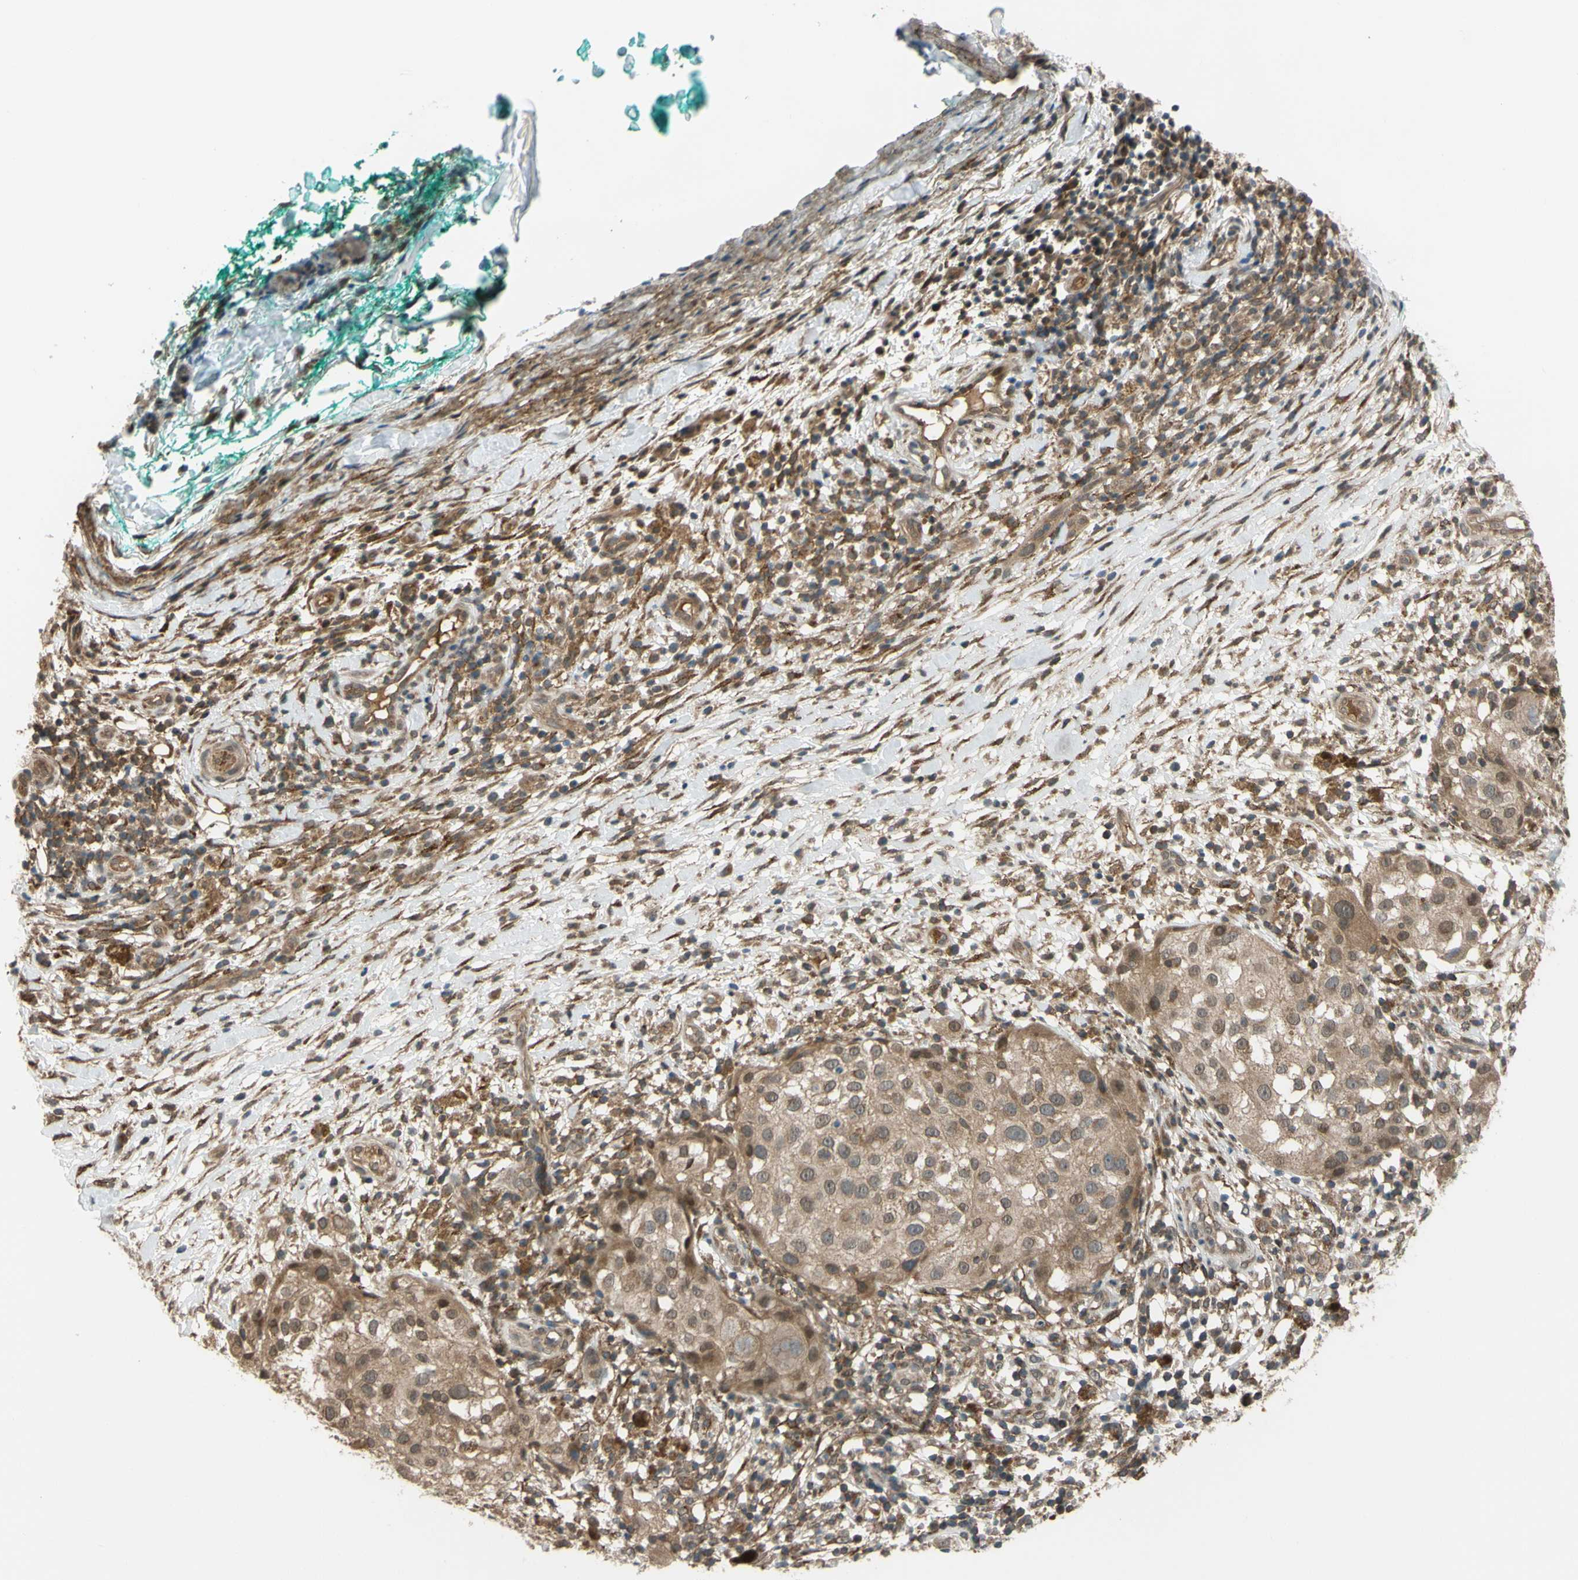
{"staining": {"intensity": "weak", "quantity": ">75%", "location": "cytoplasmic/membranous,nuclear"}, "tissue": "melanoma", "cell_type": "Tumor cells", "image_type": "cancer", "snomed": [{"axis": "morphology", "description": "Necrosis, NOS"}, {"axis": "morphology", "description": "Malignant melanoma, NOS"}, {"axis": "topography", "description": "Skin"}], "caption": "A brown stain highlights weak cytoplasmic/membranous and nuclear expression of a protein in human melanoma tumor cells.", "gene": "FLII", "patient": {"sex": "female", "age": 87}}